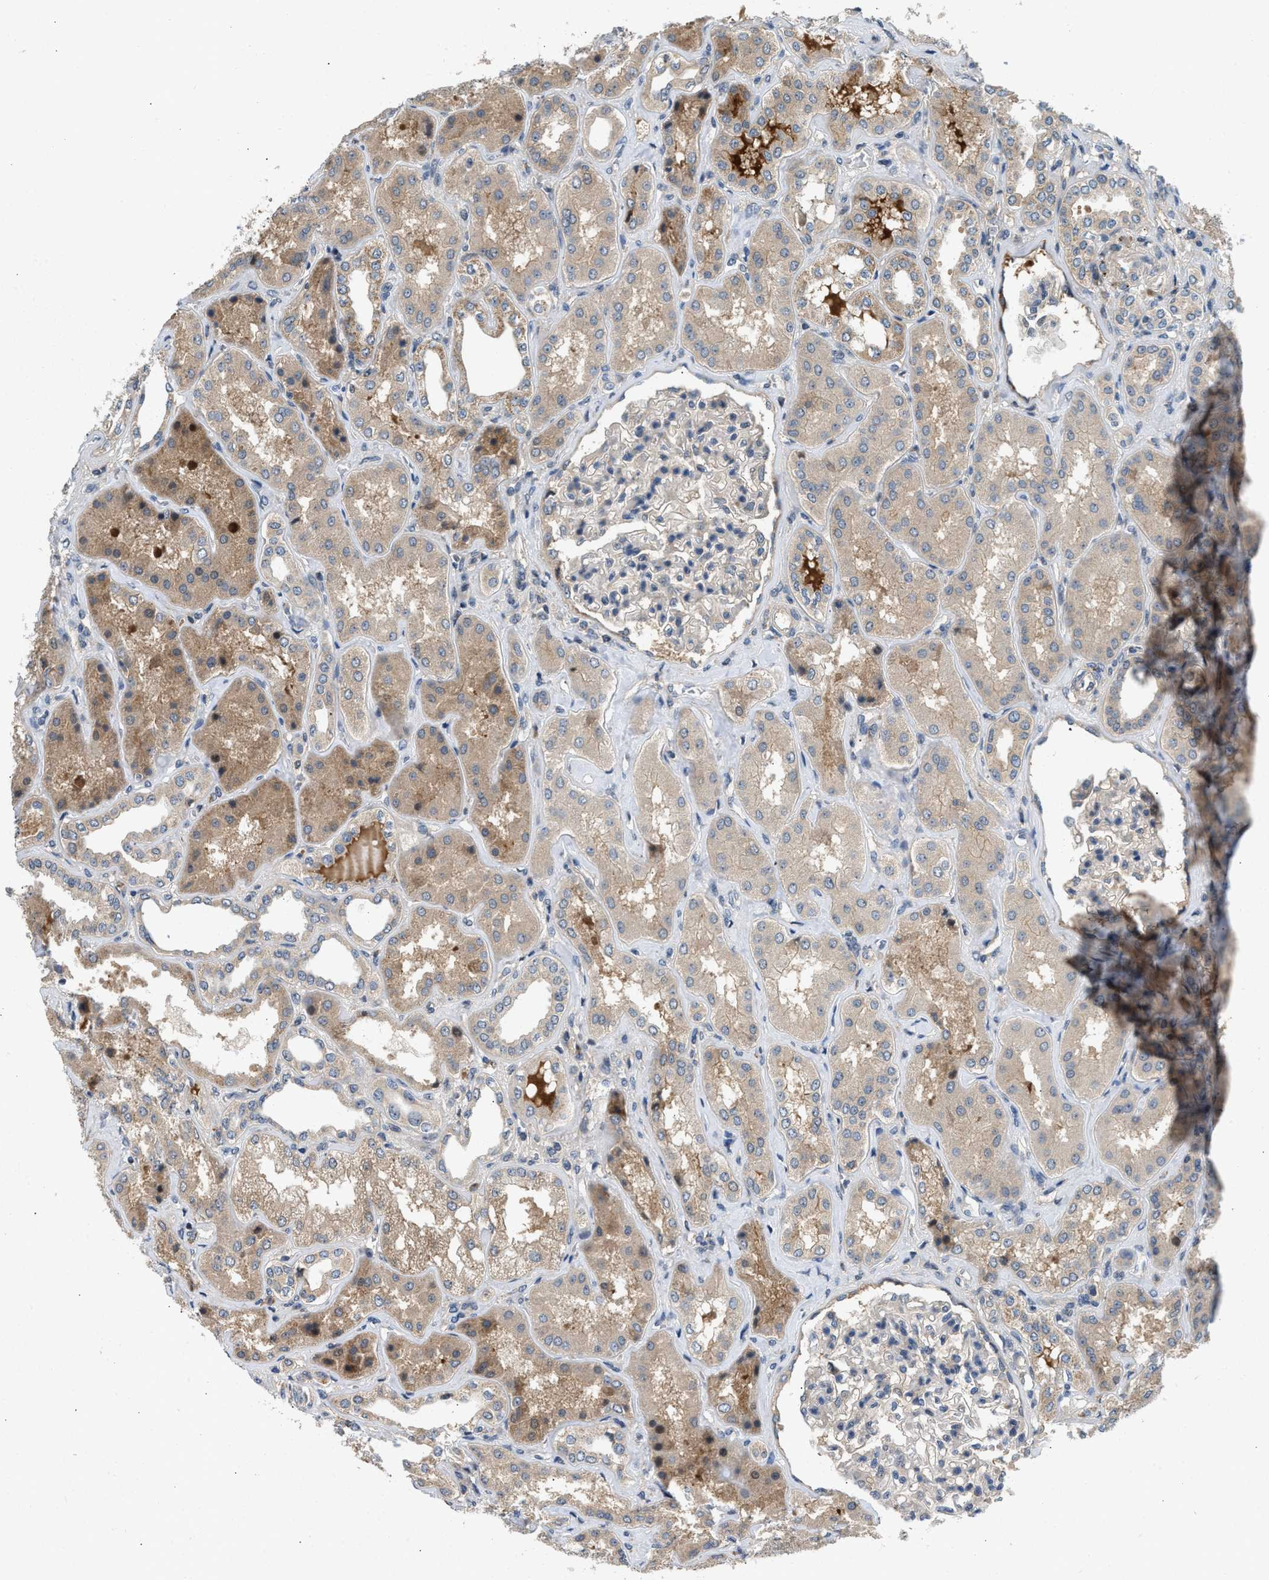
{"staining": {"intensity": "weak", "quantity": "25%-75%", "location": "cytoplasmic/membranous"}, "tissue": "kidney", "cell_type": "Cells in glomeruli", "image_type": "normal", "snomed": [{"axis": "morphology", "description": "Normal tissue, NOS"}, {"axis": "topography", "description": "Kidney"}], "caption": "DAB (3,3'-diaminobenzidine) immunohistochemical staining of unremarkable kidney shows weak cytoplasmic/membranous protein expression in about 25%-75% of cells in glomeruli. (DAB (3,3'-diaminobenzidine) = brown stain, brightfield microscopy at high magnification).", "gene": "IL3RA", "patient": {"sex": "female", "age": 56}}